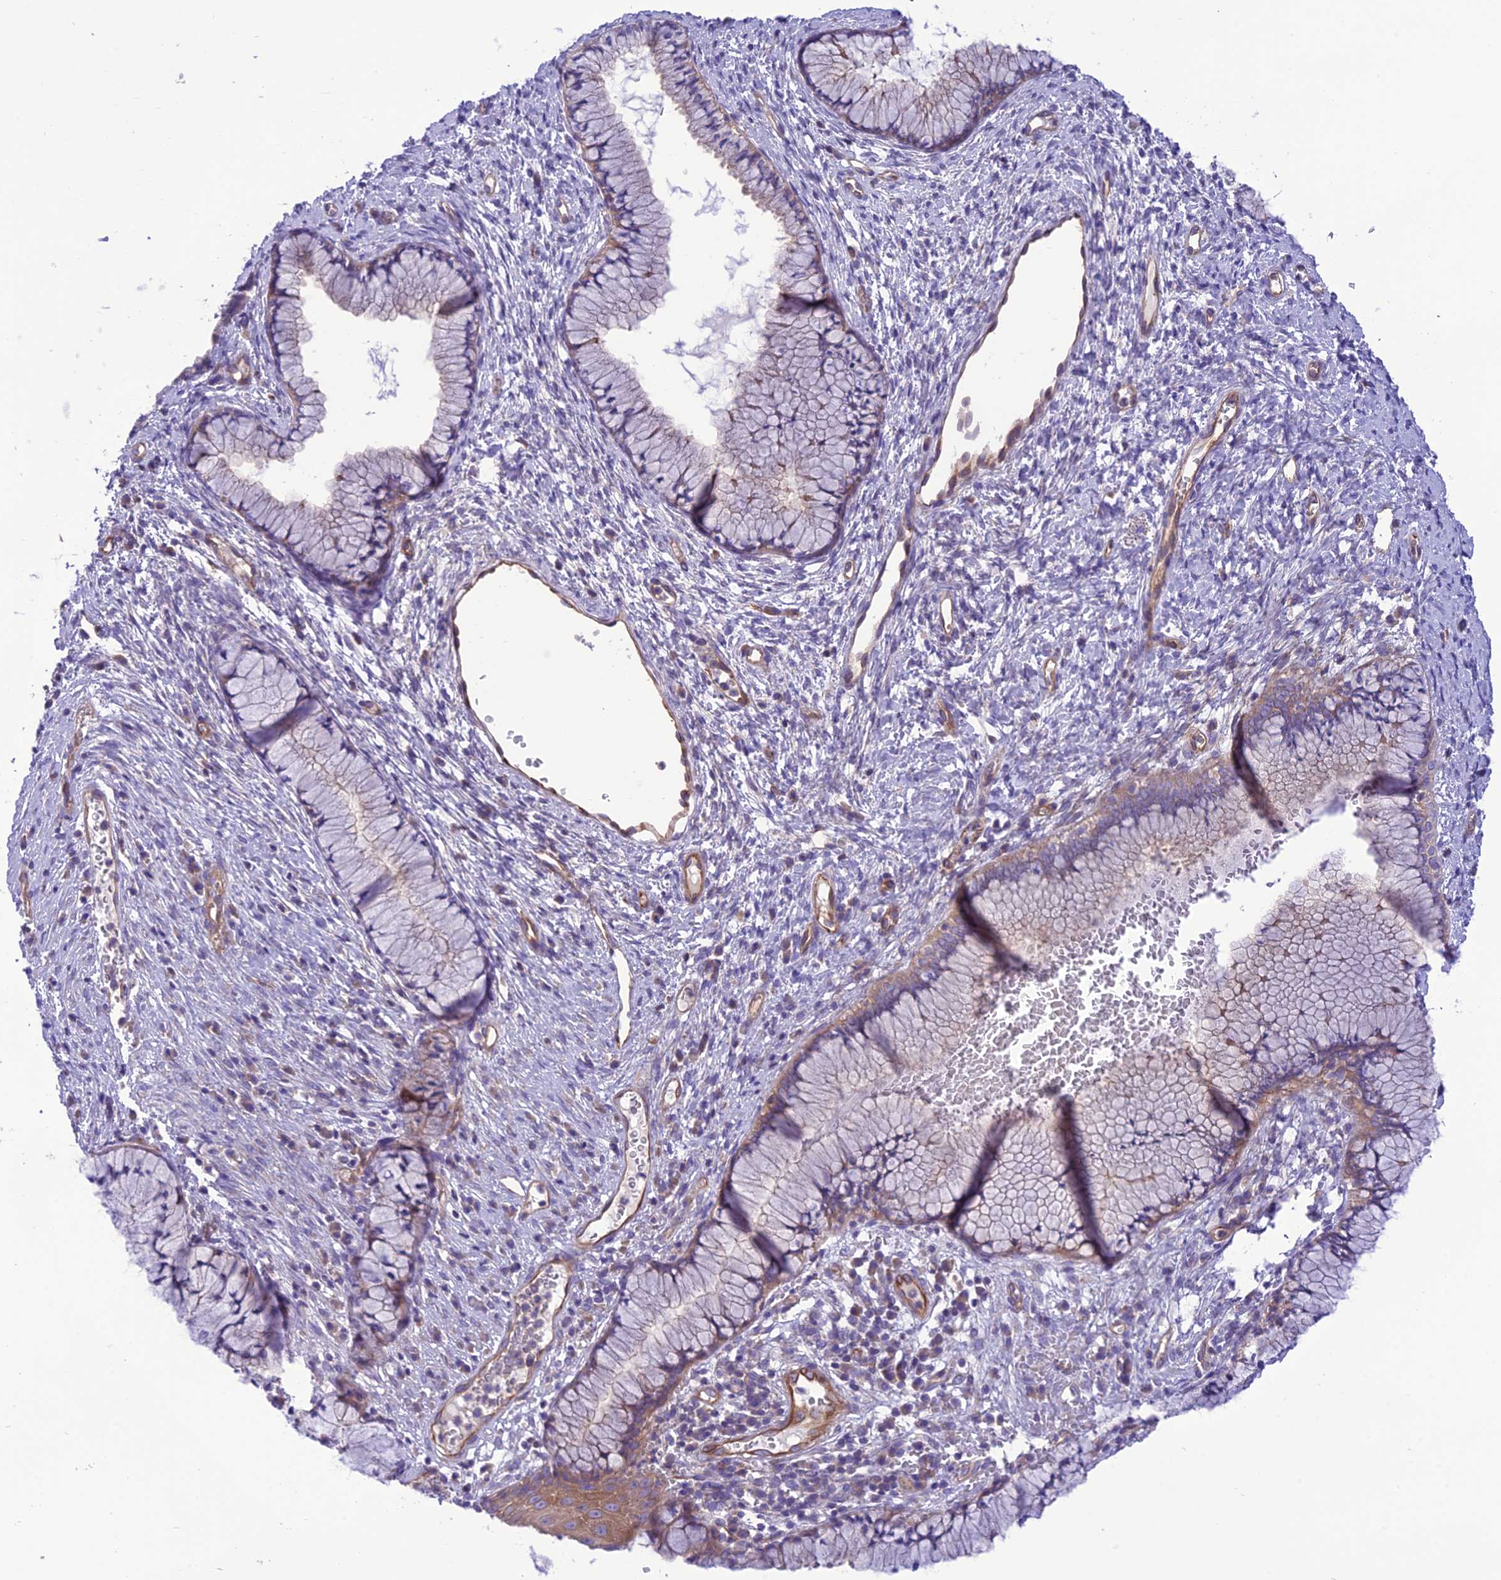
{"staining": {"intensity": "moderate", "quantity": "<25%", "location": "cytoplasmic/membranous"}, "tissue": "cervix", "cell_type": "Glandular cells", "image_type": "normal", "snomed": [{"axis": "morphology", "description": "Normal tissue, NOS"}, {"axis": "topography", "description": "Cervix"}], "caption": "Immunohistochemical staining of unremarkable human cervix demonstrates <25% levels of moderate cytoplasmic/membranous protein expression in about <25% of glandular cells. (brown staining indicates protein expression, while blue staining denotes nuclei).", "gene": "PPFIA3", "patient": {"sex": "female", "age": 42}}